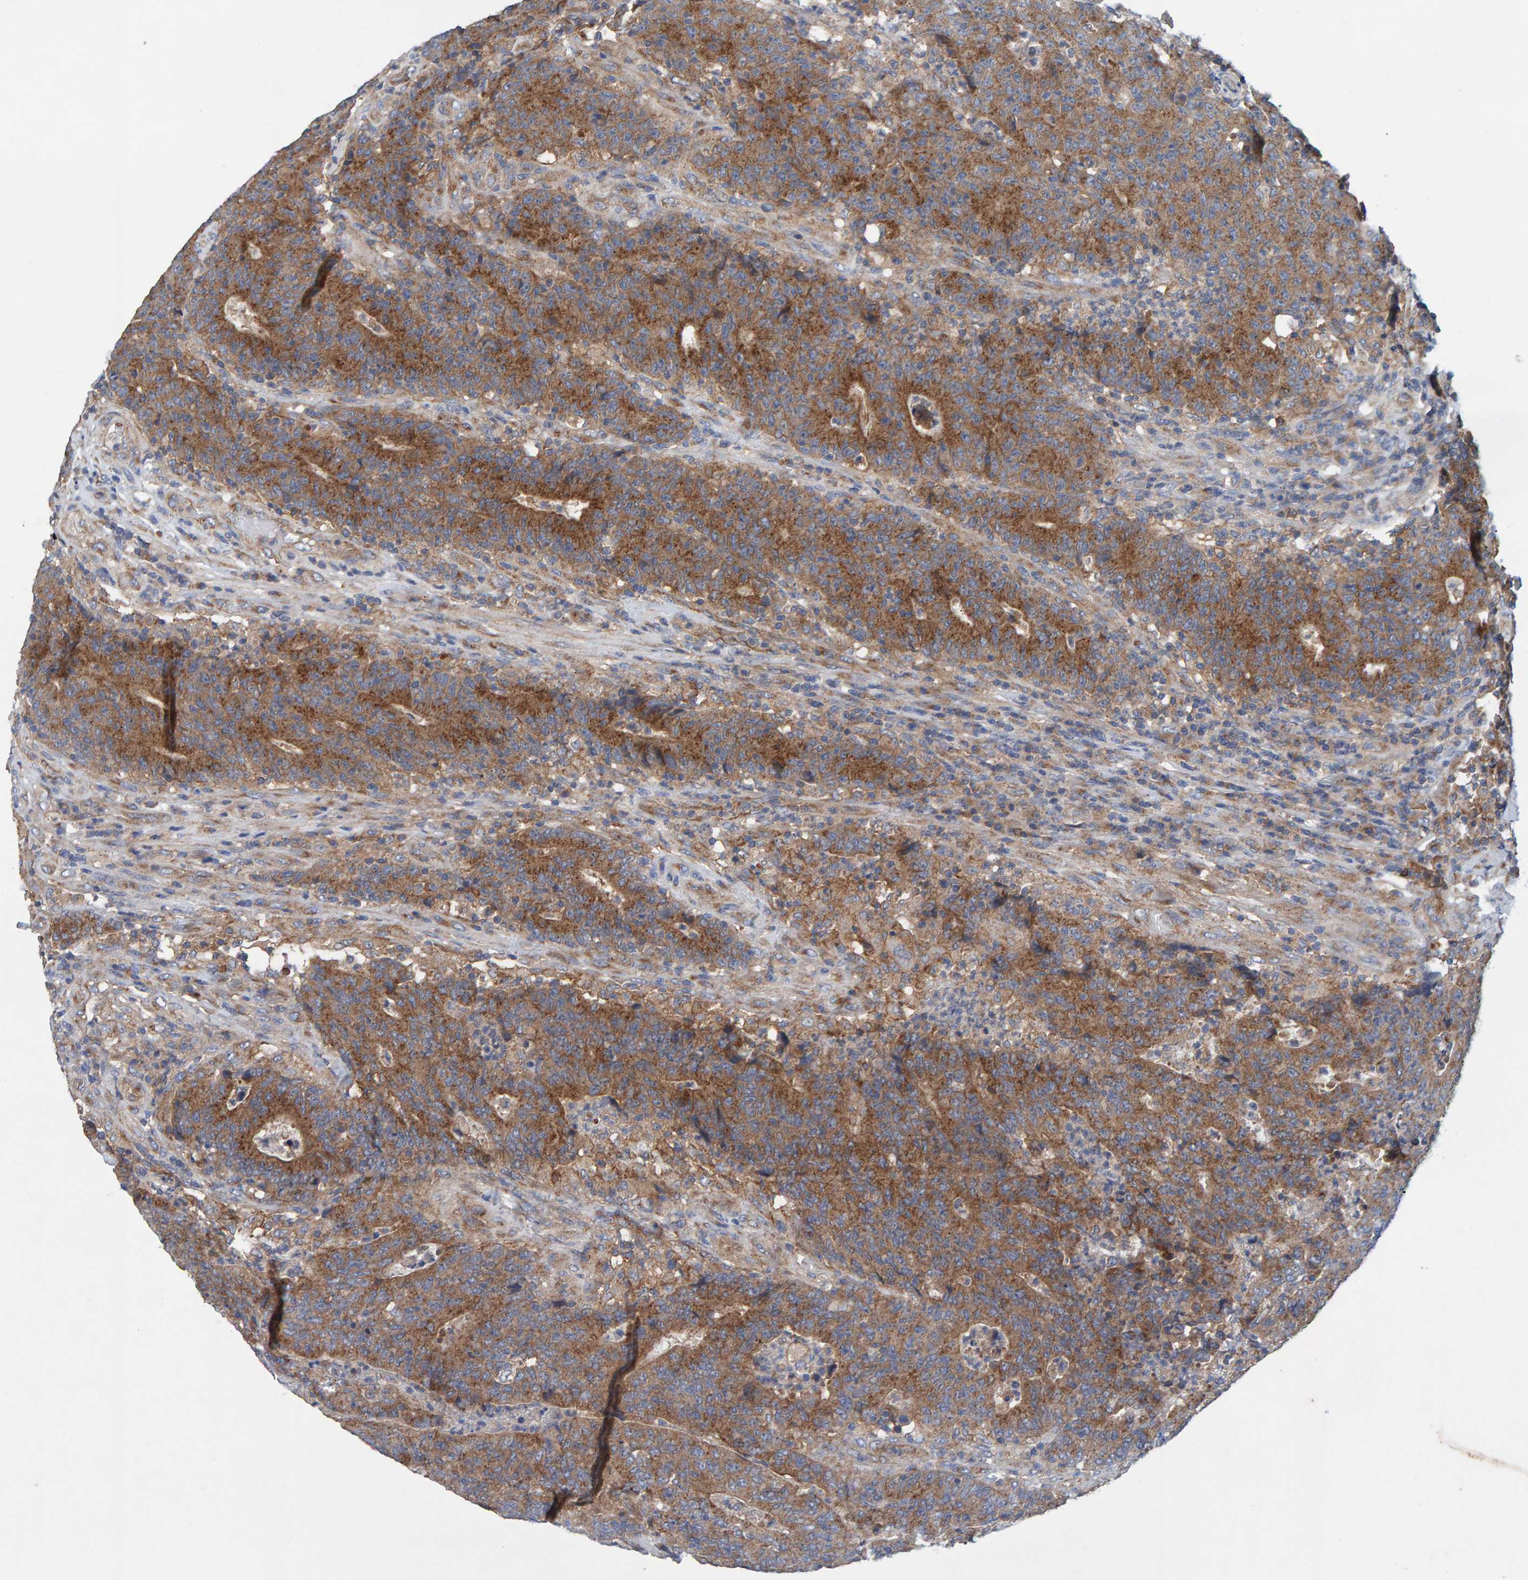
{"staining": {"intensity": "moderate", "quantity": ">75%", "location": "cytoplasmic/membranous"}, "tissue": "colorectal cancer", "cell_type": "Tumor cells", "image_type": "cancer", "snomed": [{"axis": "morphology", "description": "Normal tissue, NOS"}, {"axis": "morphology", "description": "Adenocarcinoma, NOS"}, {"axis": "topography", "description": "Colon"}], "caption": "Immunohistochemistry (IHC) staining of colorectal cancer, which reveals medium levels of moderate cytoplasmic/membranous expression in about >75% of tumor cells indicating moderate cytoplasmic/membranous protein expression. The staining was performed using DAB (brown) for protein detection and nuclei were counterstained in hematoxylin (blue).", "gene": "MKLN1", "patient": {"sex": "female", "age": 75}}